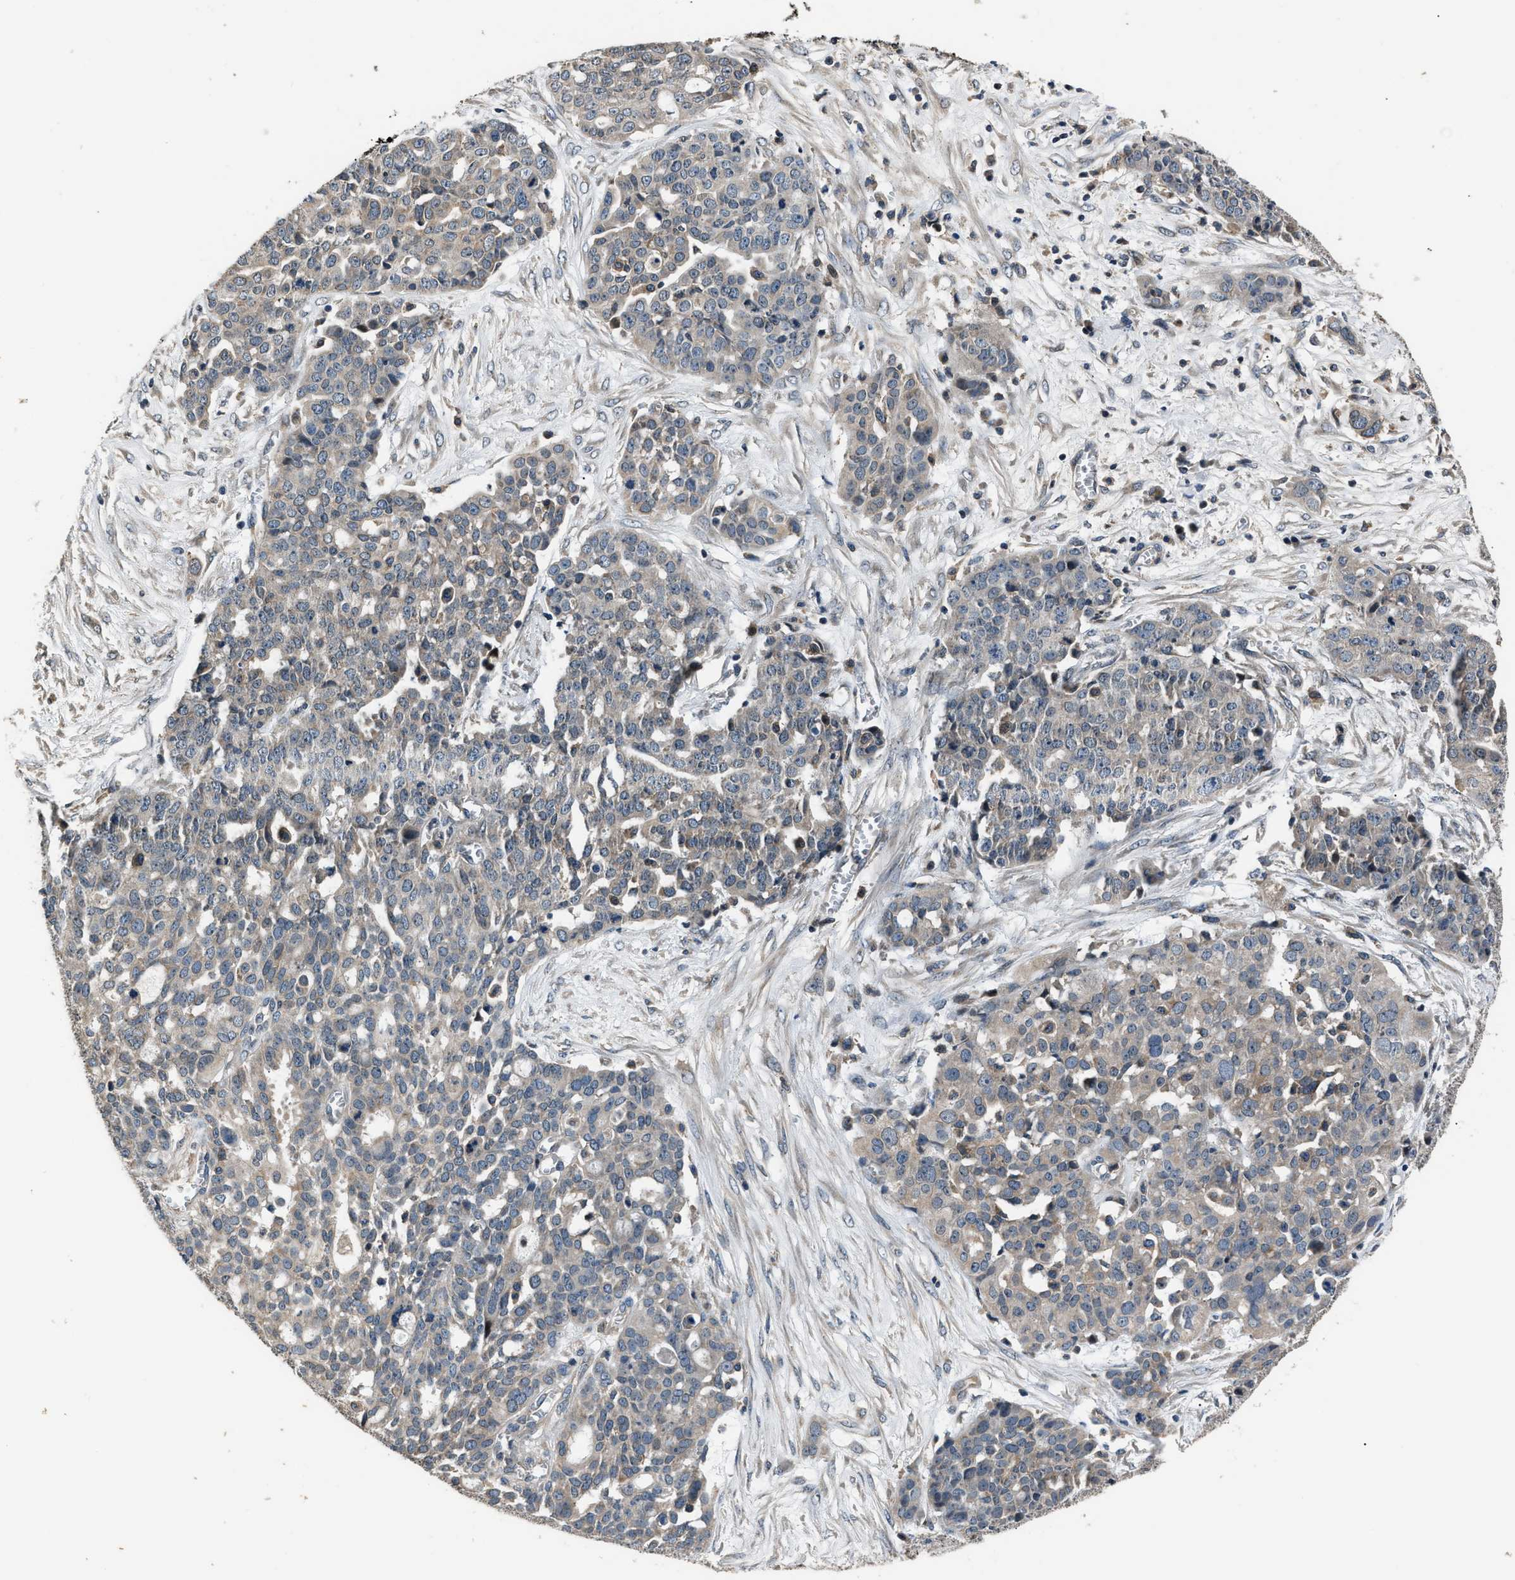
{"staining": {"intensity": "weak", "quantity": "<25%", "location": "cytoplasmic/membranous"}, "tissue": "ovarian cancer", "cell_type": "Tumor cells", "image_type": "cancer", "snomed": [{"axis": "morphology", "description": "Cystadenocarcinoma, serous, NOS"}, {"axis": "topography", "description": "Soft tissue"}, {"axis": "topography", "description": "Ovary"}], "caption": "Tumor cells show no significant staining in ovarian serous cystadenocarcinoma. (DAB (3,3'-diaminobenzidine) immunohistochemistry with hematoxylin counter stain).", "gene": "TNRC18", "patient": {"sex": "female", "age": 57}}